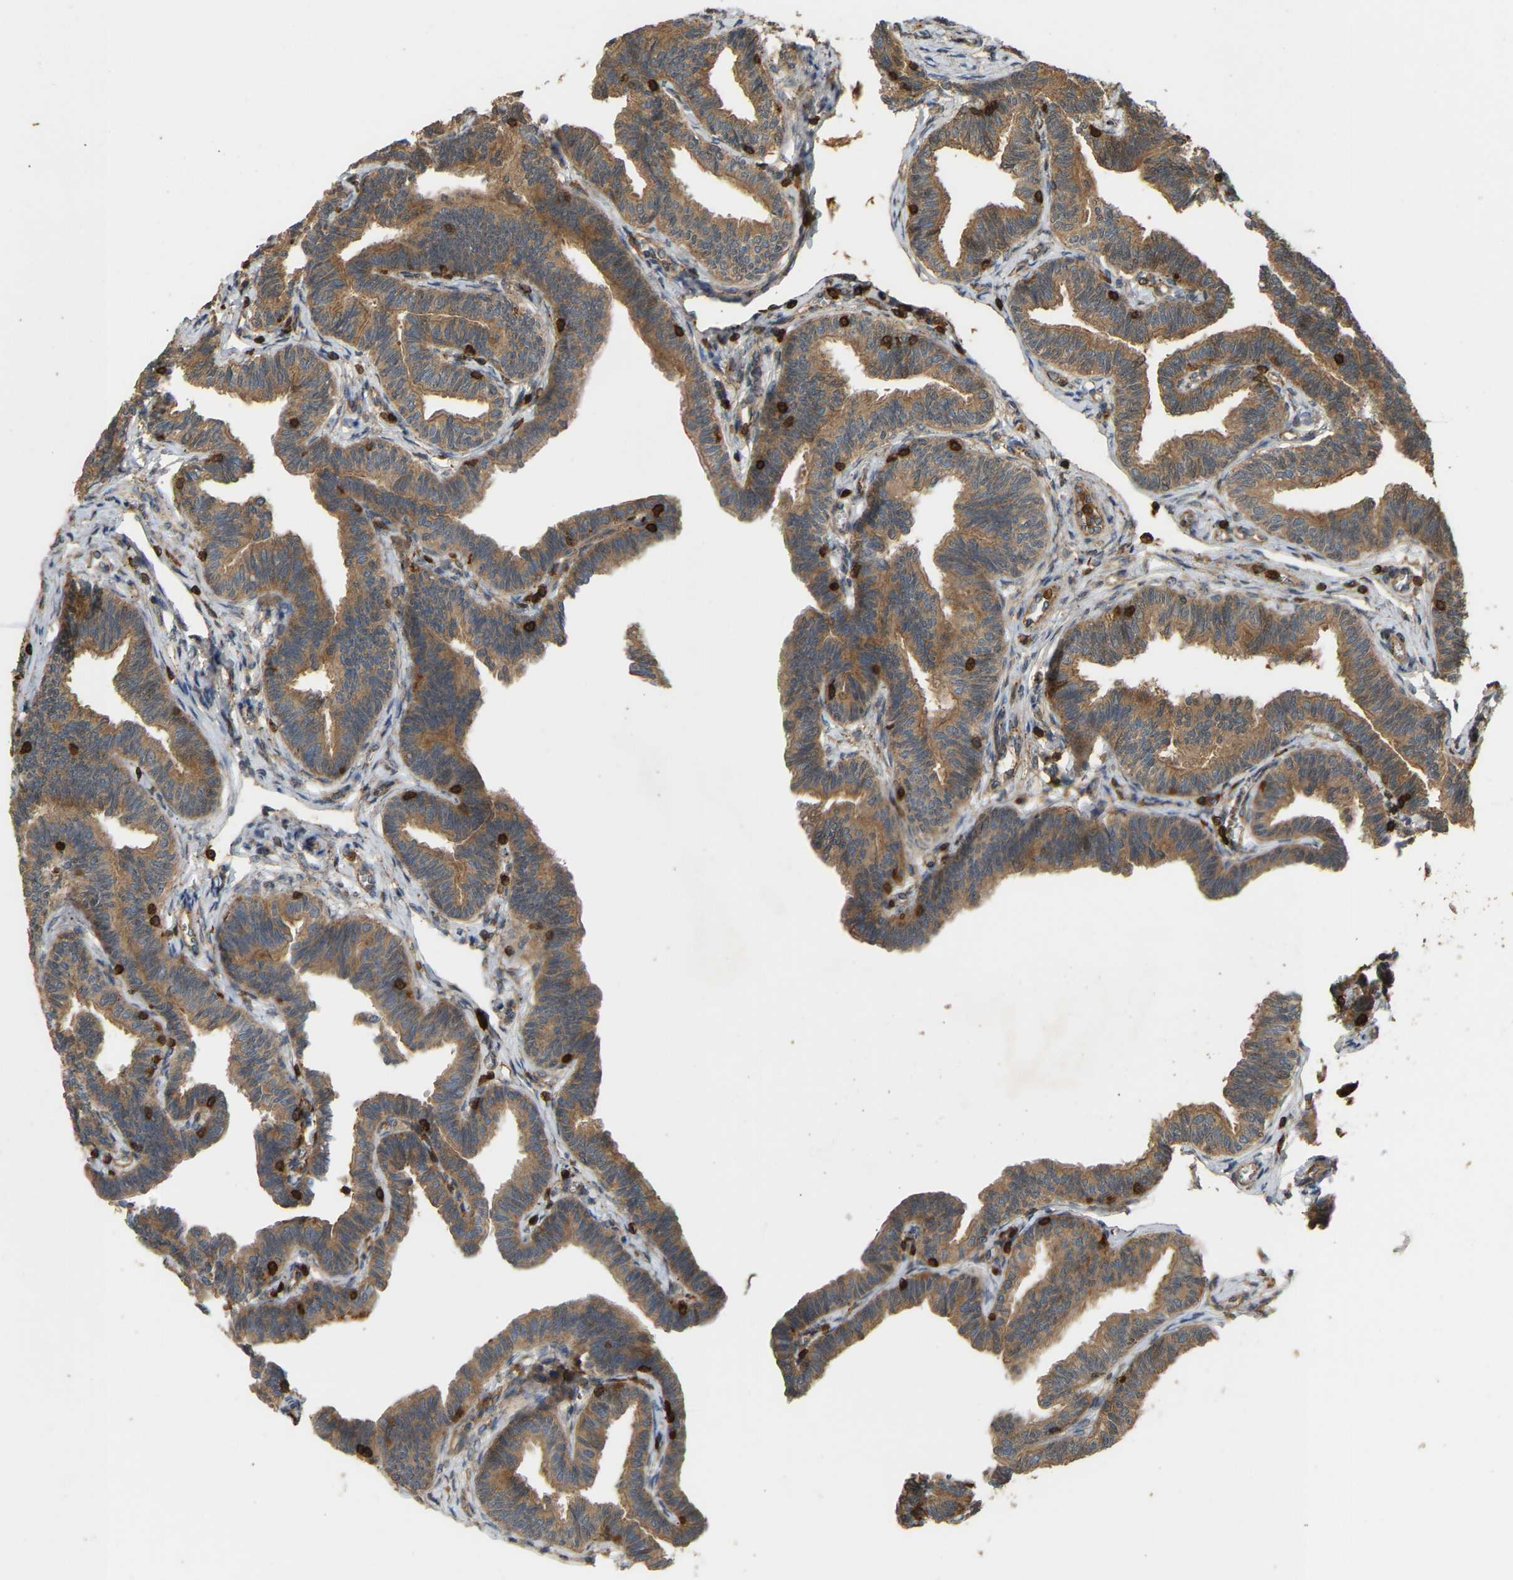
{"staining": {"intensity": "strong", "quantity": ">75%", "location": "cytoplasmic/membranous"}, "tissue": "fallopian tube", "cell_type": "Glandular cells", "image_type": "normal", "snomed": [{"axis": "morphology", "description": "Normal tissue, NOS"}, {"axis": "topography", "description": "Fallopian tube"}, {"axis": "topography", "description": "Ovary"}], "caption": "Immunohistochemical staining of unremarkable fallopian tube demonstrates >75% levels of strong cytoplasmic/membranous protein positivity in about >75% of glandular cells. (DAB IHC, brown staining for protein, blue staining for nuclei).", "gene": "ENSG00000282218", "patient": {"sex": "female", "age": 23}}